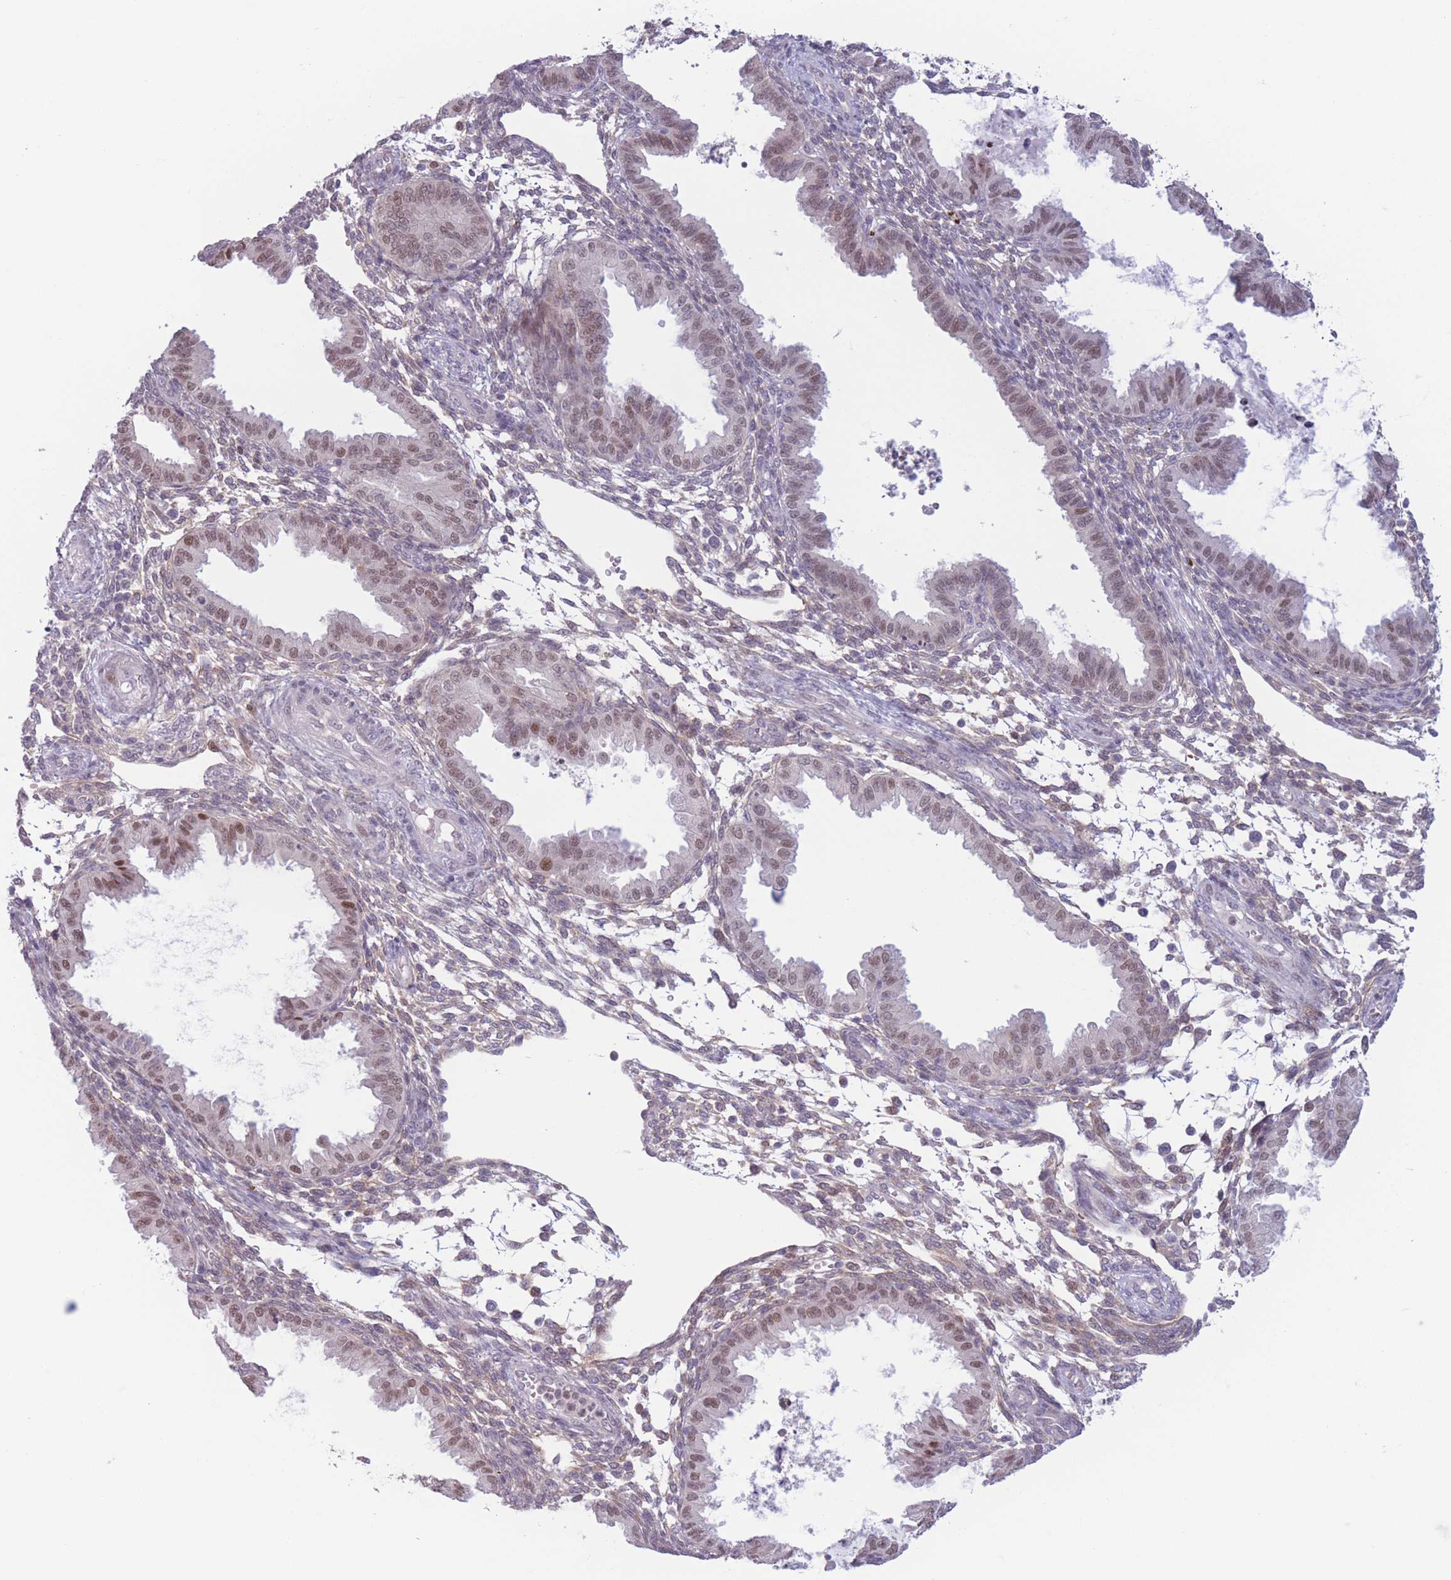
{"staining": {"intensity": "weak", "quantity": "<25%", "location": "nuclear"}, "tissue": "endometrium", "cell_type": "Cells in endometrial stroma", "image_type": "normal", "snomed": [{"axis": "morphology", "description": "Normal tissue, NOS"}, {"axis": "topography", "description": "Endometrium"}], "caption": "High power microscopy photomicrograph of an immunohistochemistry (IHC) photomicrograph of unremarkable endometrium, revealing no significant expression in cells in endometrial stroma.", "gene": "ENSG00000267179", "patient": {"sex": "female", "age": 33}}